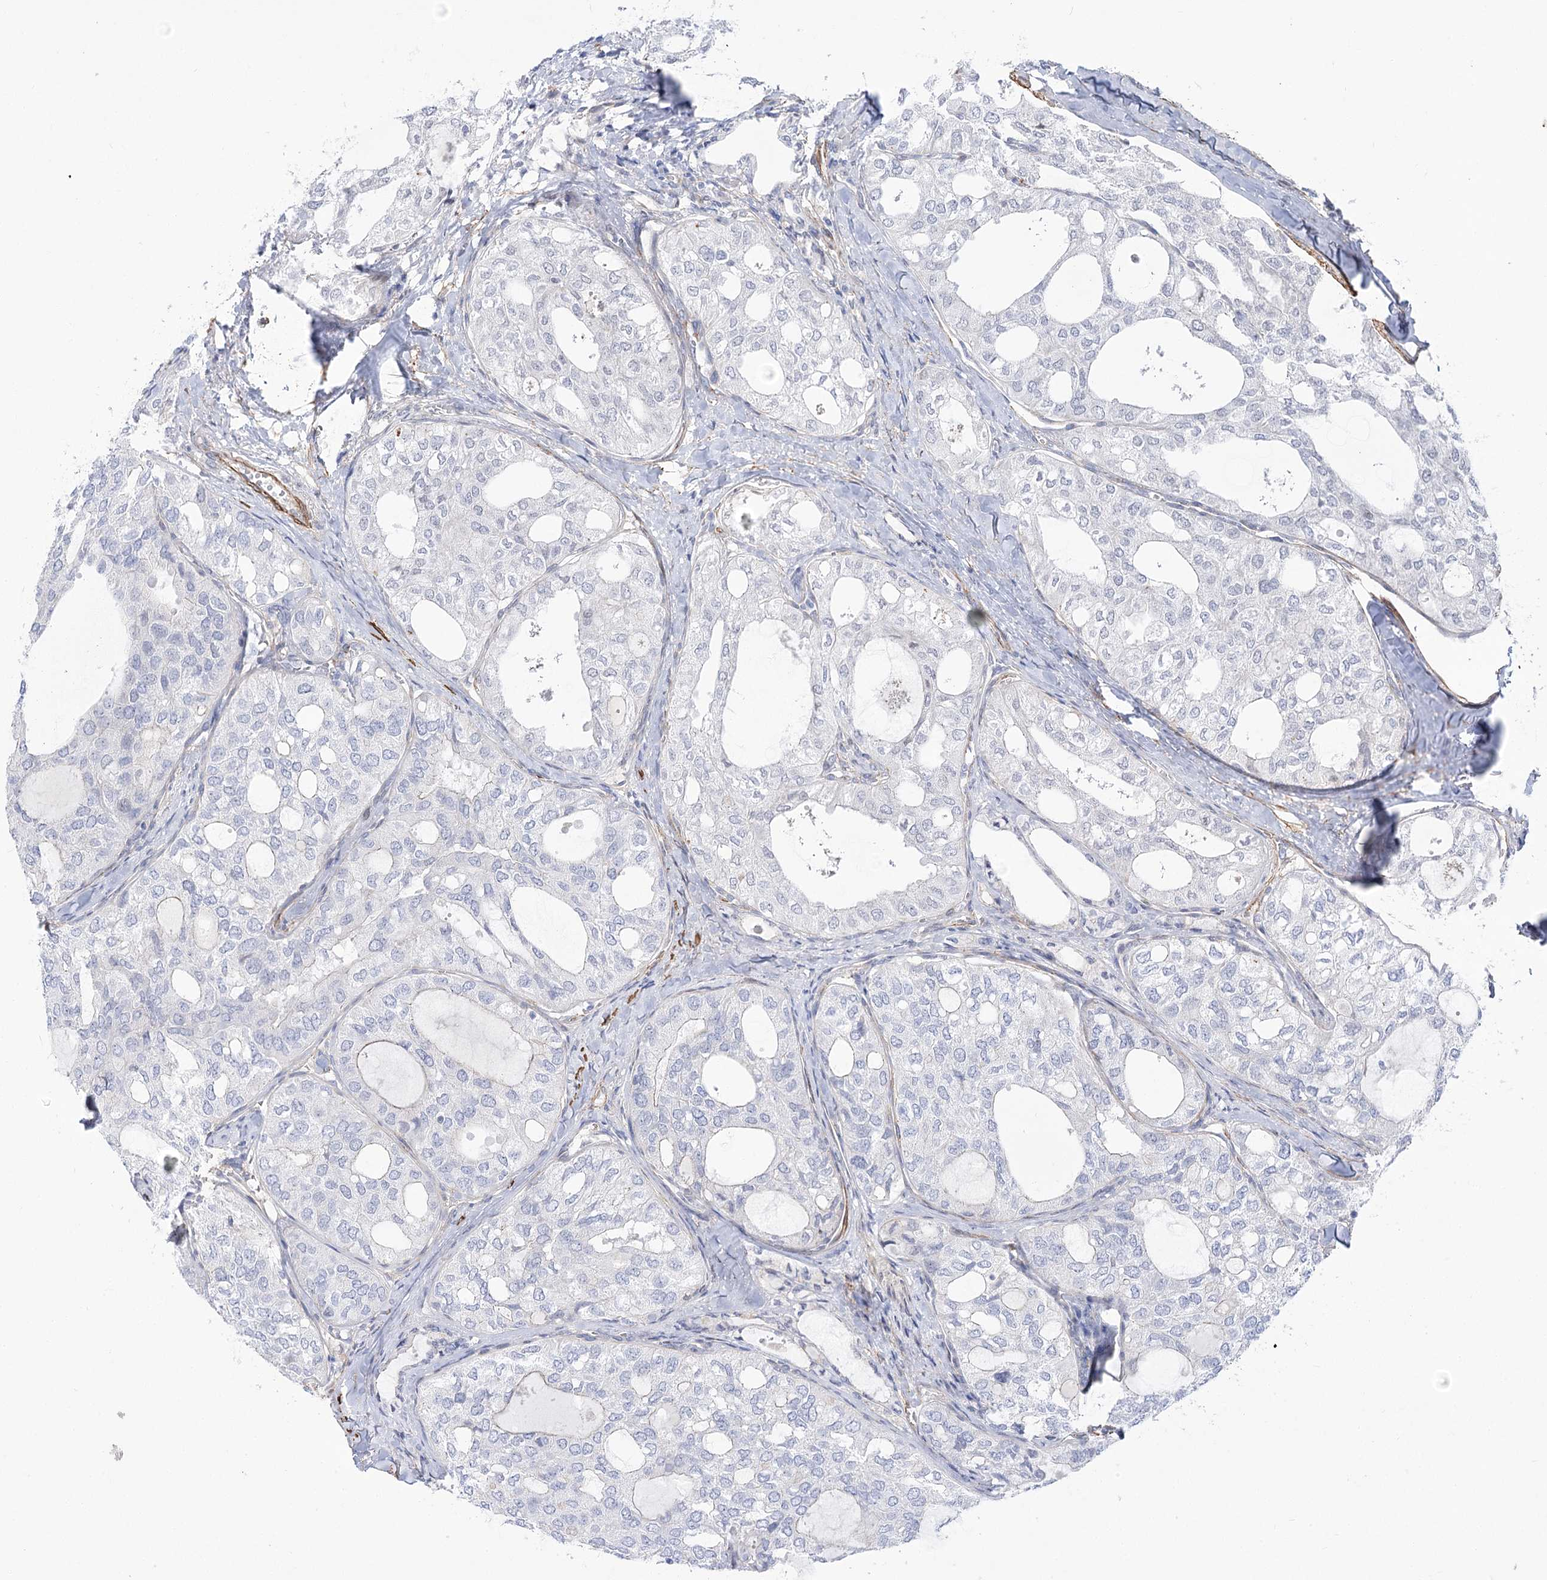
{"staining": {"intensity": "negative", "quantity": "none", "location": "none"}, "tissue": "thyroid cancer", "cell_type": "Tumor cells", "image_type": "cancer", "snomed": [{"axis": "morphology", "description": "Follicular adenoma carcinoma, NOS"}, {"axis": "topography", "description": "Thyroid gland"}], "caption": "The IHC image has no significant staining in tumor cells of thyroid cancer (follicular adenoma carcinoma) tissue.", "gene": "WASHC3", "patient": {"sex": "male", "age": 75}}